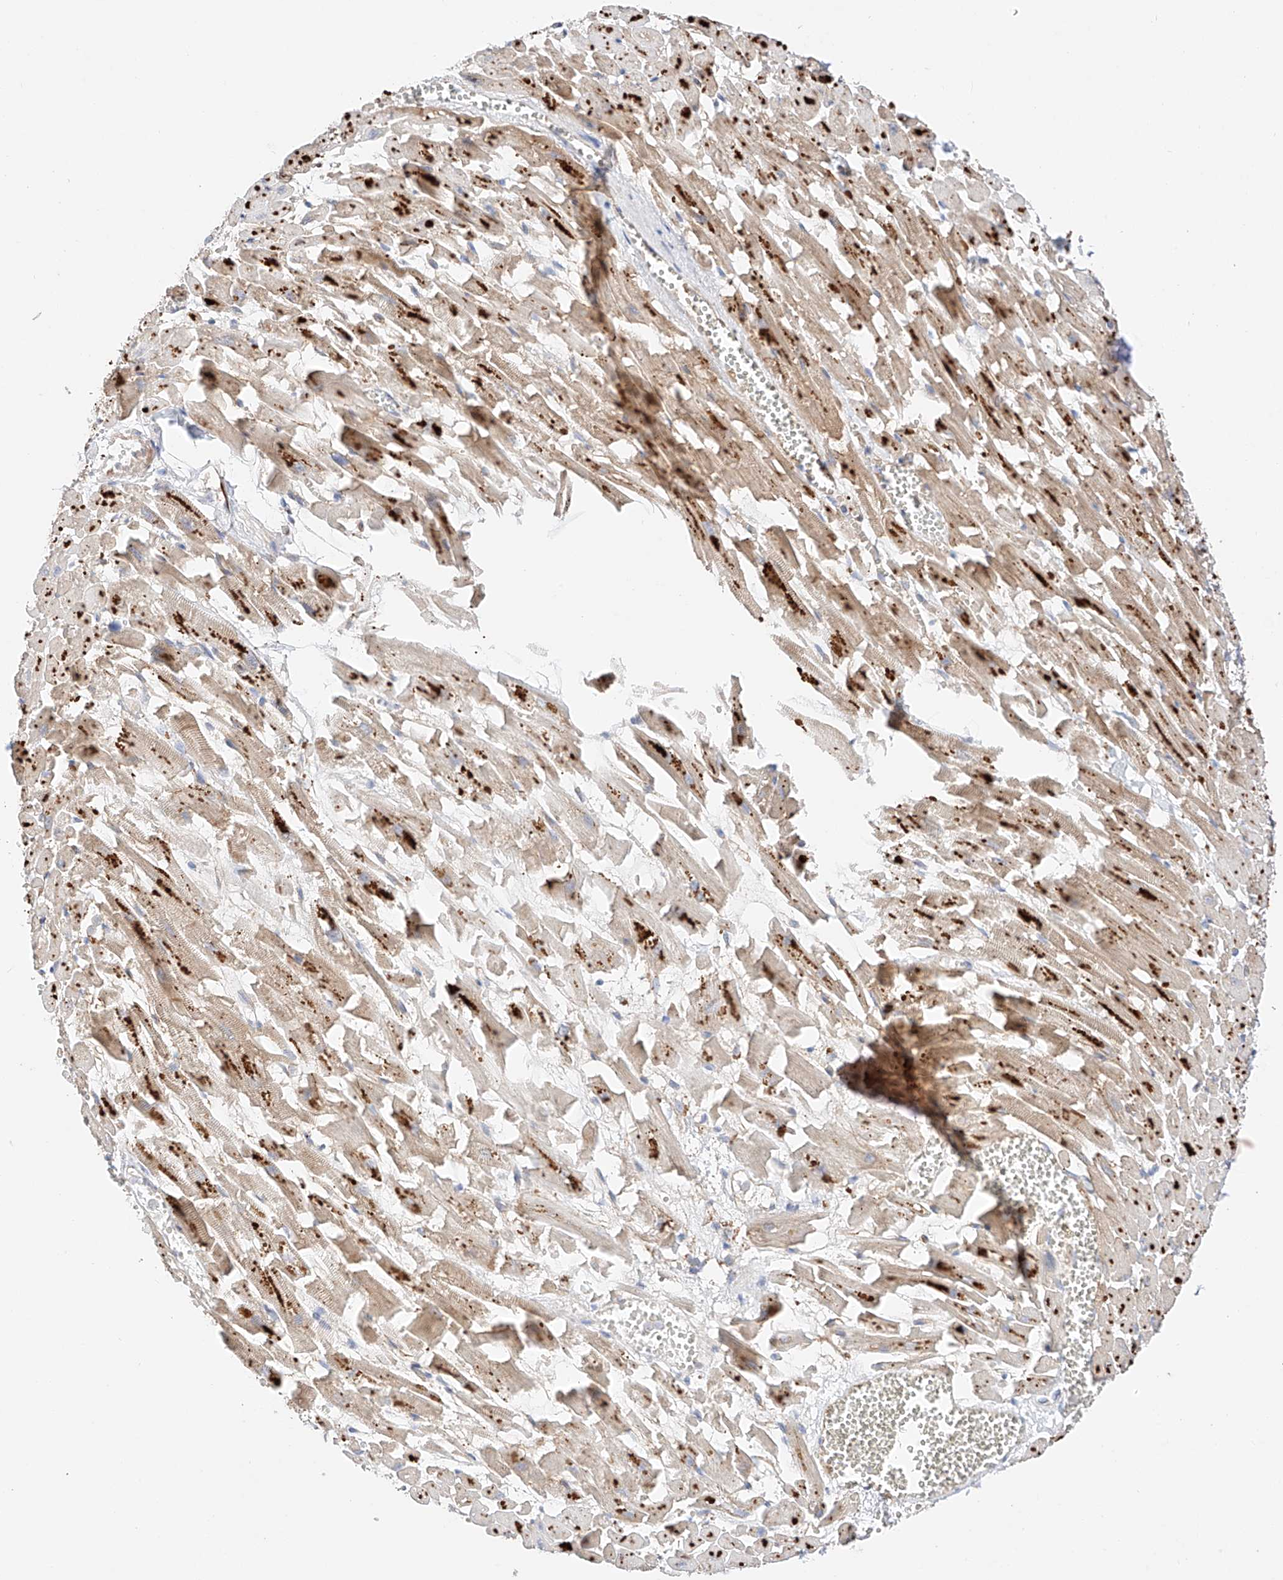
{"staining": {"intensity": "strong", "quantity": "25%-75%", "location": "cytoplasmic/membranous"}, "tissue": "heart muscle", "cell_type": "Cardiomyocytes", "image_type": "normal", "snomed": [{"axis": "morphology", "description": "Normal tissue, NOS"}, {"axis": "topography", "description": "Heart"}], "caption": "Immunohistochemistry of normal heart muscle displays high levels of strong cytoplasmic/membranous positivity in approximately 25%-75% of cardiomyocytes.", "gene": "GCNT1", "patient": {"sex": "female", "age": 64}}